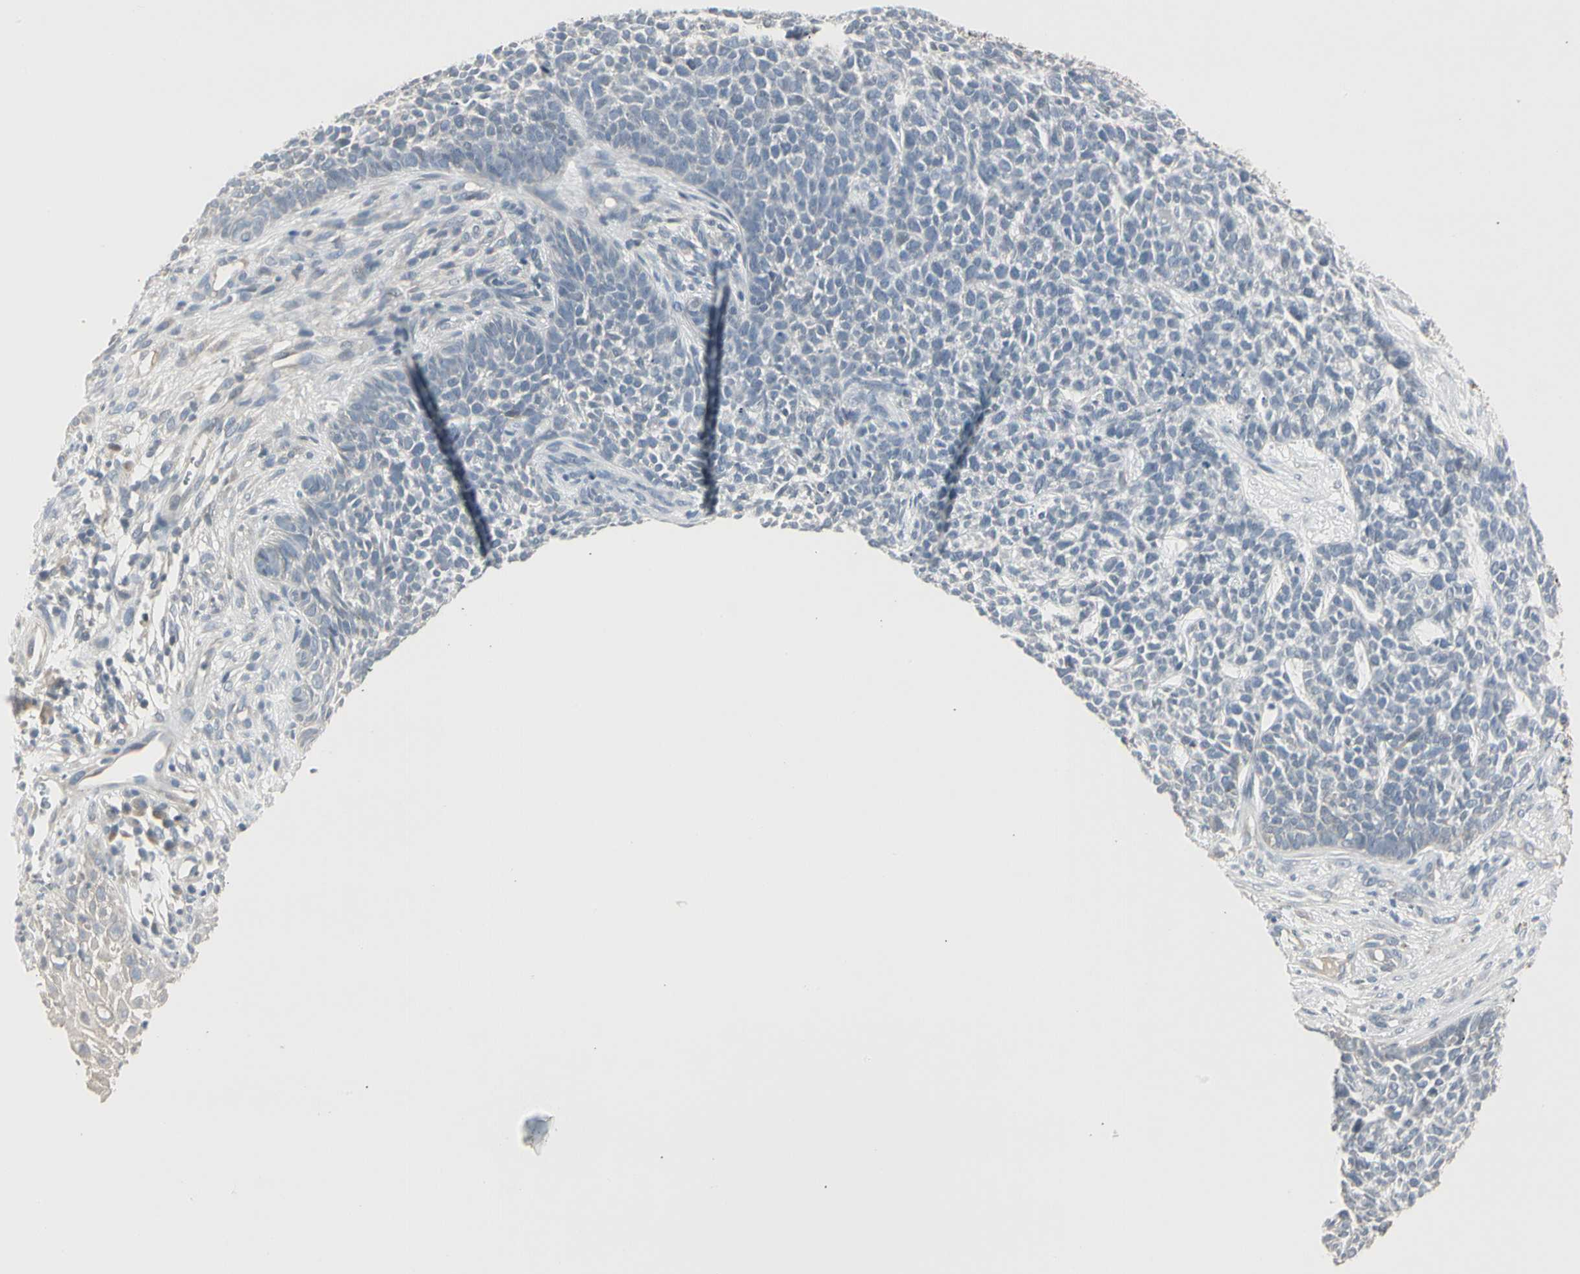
{"staining": {"intensity": "negative", "quantity": "none", "location": "none"}, "tissue": "skin cancer", "cell_type": "Tumor cells", "image_type": "cancer", "snomed": [{"axis": "morphology", "description": "Basal cell carcinoma"}, {"axis": "topography", "description": "Skin"}], "caption": "There is no significant staining in tumor cells of skin basal cell carcinoma.", "gene": "DMPK", "patient": {"sex": "female", "age": 84}}